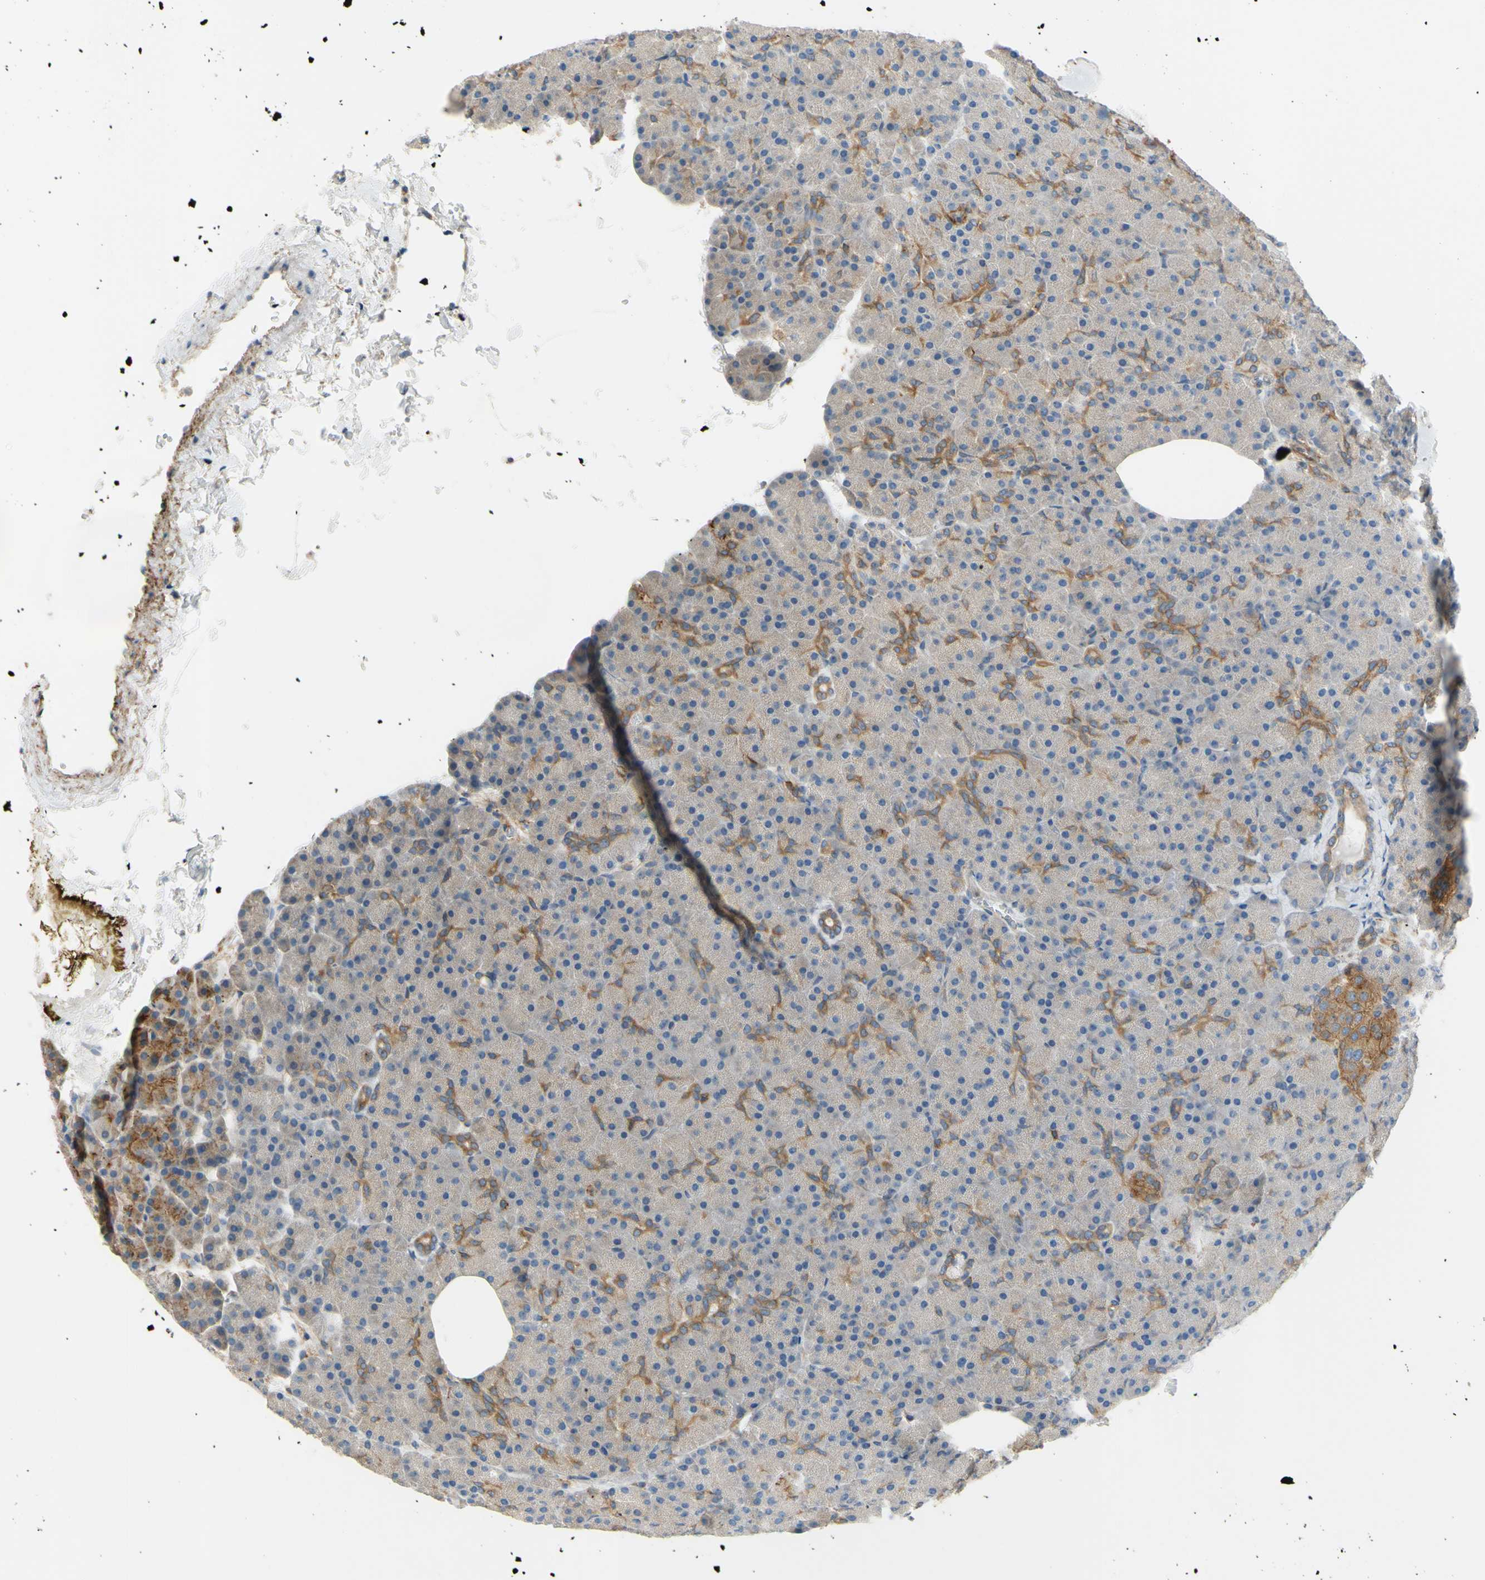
{"staining": {"intensity": "moderate", "quantity": "<25%", "location": "cytoplasmic/membranous"}, "tissue": "pancreas", "cell_type": "Exocrine glandular cells", "image_type": "normal", "snomed": [{"axis": "morphology", "description": "Normal tissue, NOS"}, {"axis": "topography", "description": "Pancreas"}], "caption": "The micrograph reveals staining of benign pancreas, revealing moderate cytoplasmic/membranous protein positivity (brown color) within exocrine glandular cells. Immunohistochemistry (ihc) stains the protein of interest in brown and the nuclei are stained blue.", "gene": "POR", "patient": {"sex": "female", "age": 35}}